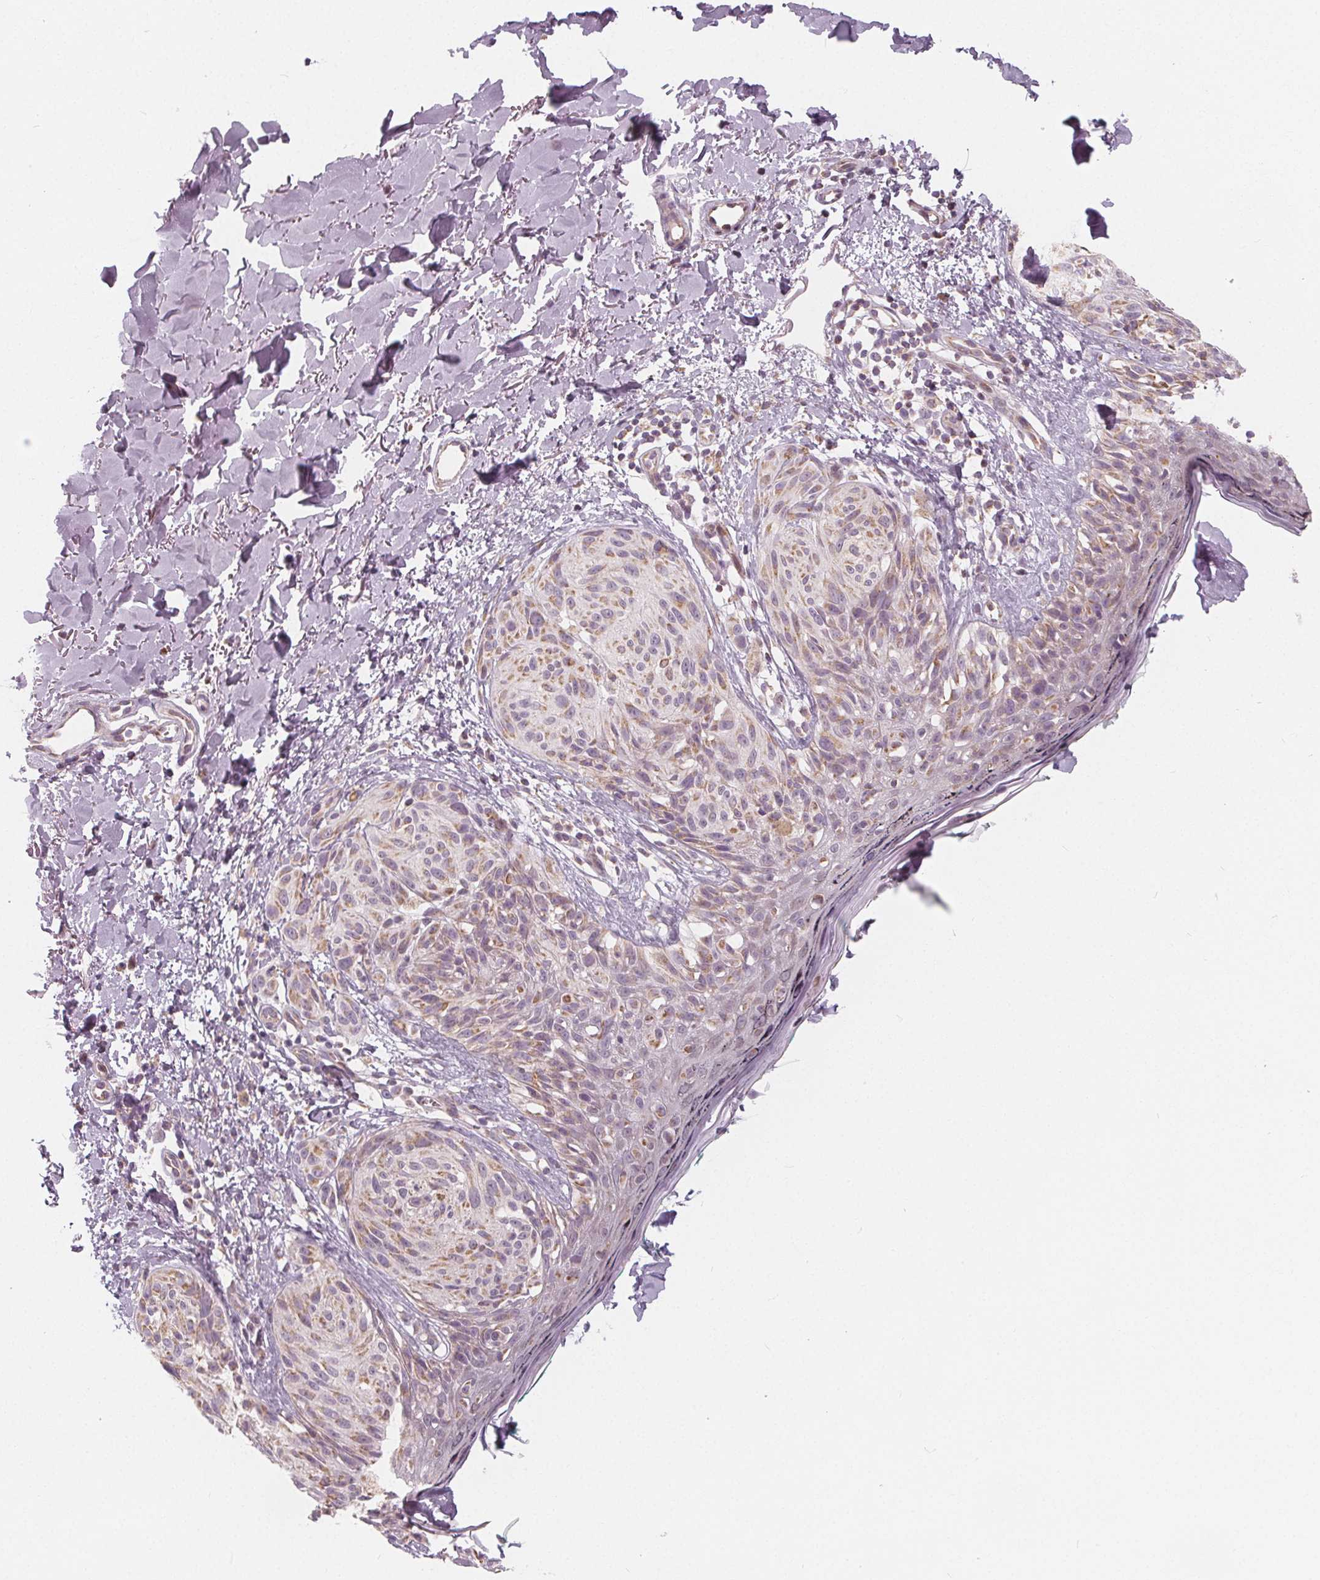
{"staining": {"intensity": "weak", "quantity": "25%-75%", "location": "cytoplasmic/membranous"}, "tissue": "melanoma", "cell_type": "Tumor cells", "image_type": "cancer", "snomed": [{"axis": "morphology", "description": "Malignant melanoma, NOS"}, {"axis": "topography", "description": "Skin"}], "caption": "Melanoma stained for a protein (brown) demonstrates weak cytoplasmic/membranous positive expression in about 25%-75% of tumor cells.", "gene": "NUP210L", "patient": {"sex": "female", "age": 87}}